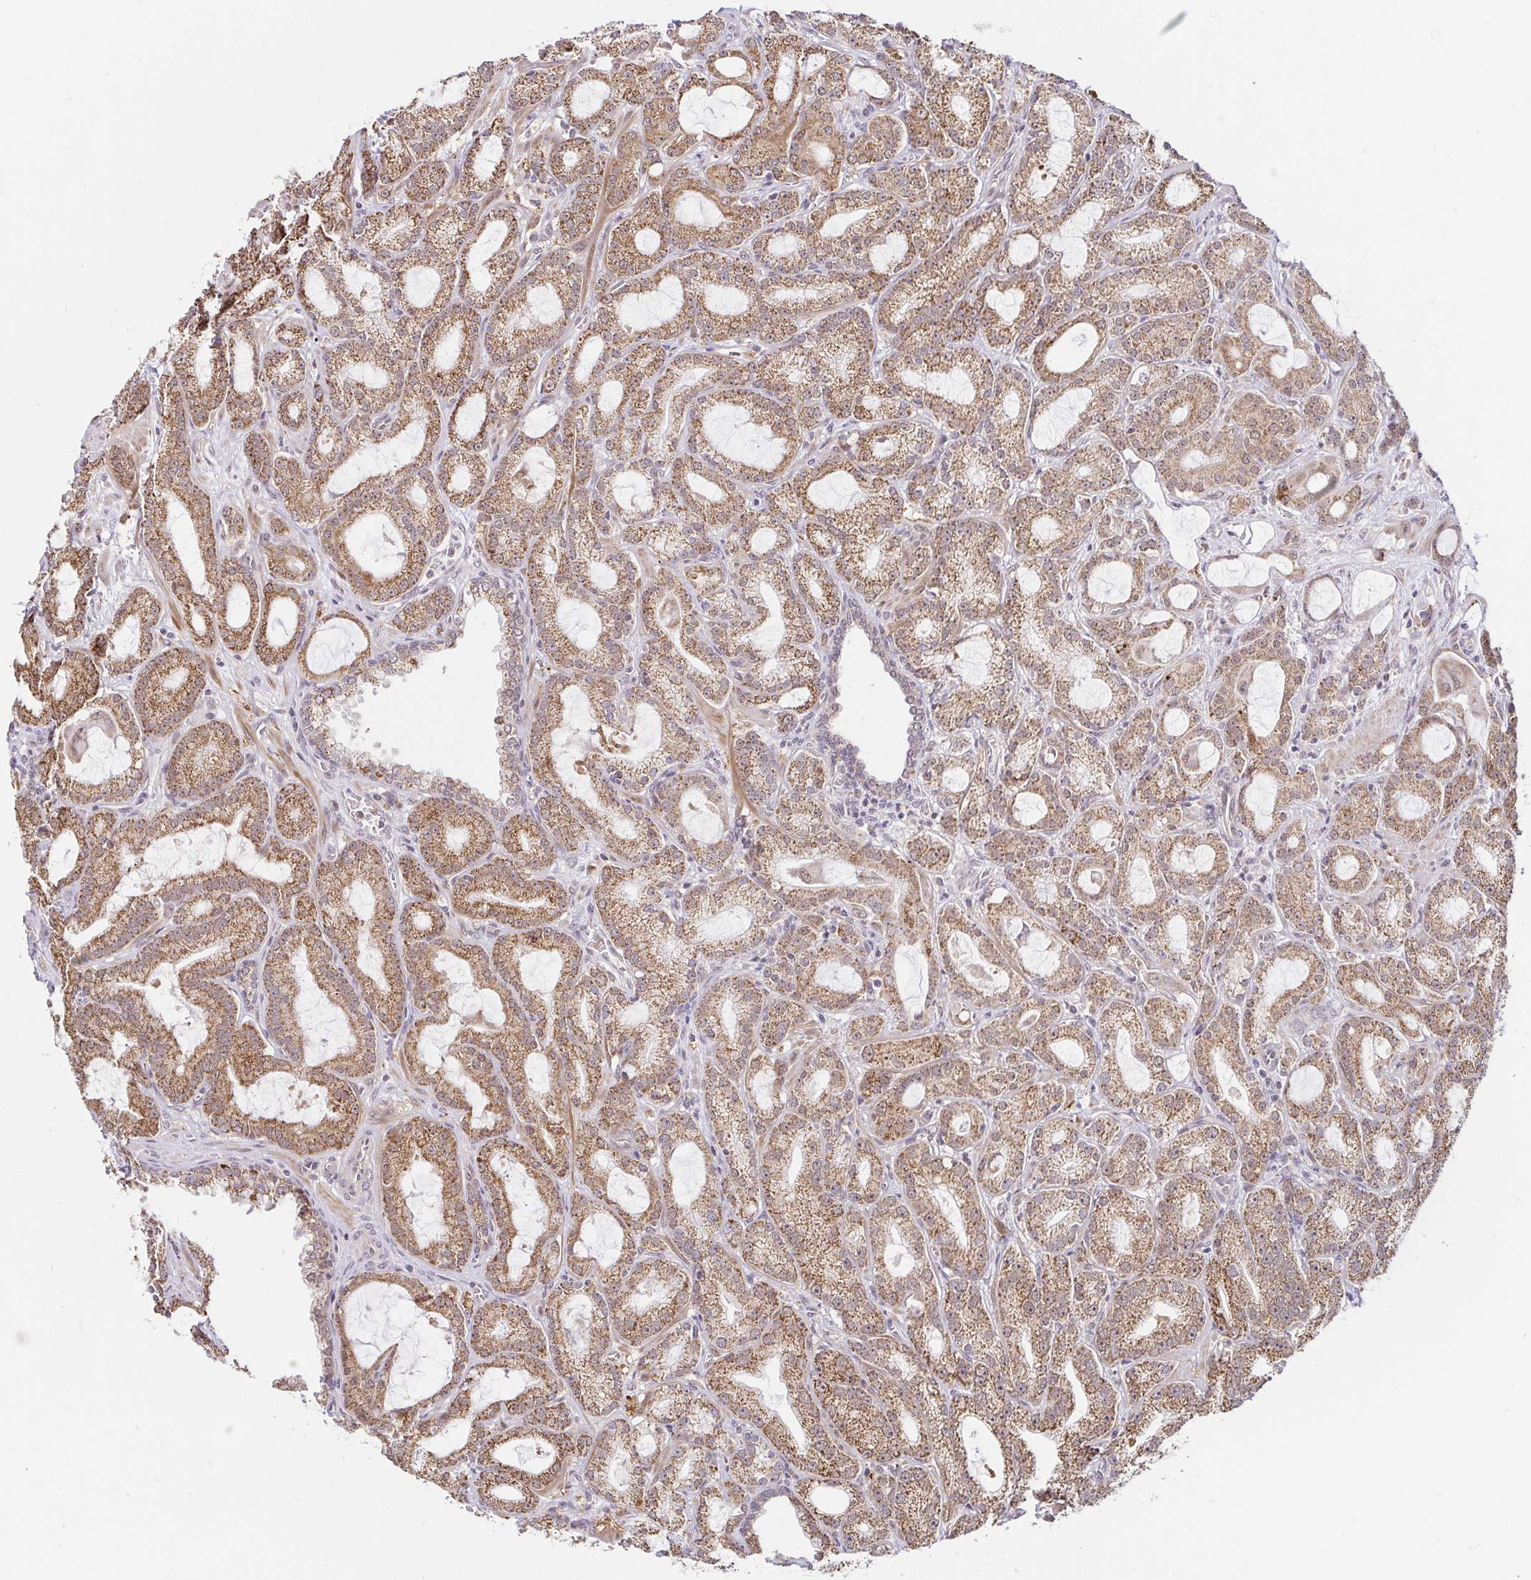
{"staining": {"intensity": "moderate", "quantity": ">75%", "location": "cytoplasmic/membranous"}, "tissue": "prostate cancer", "cell_type": "Tumor cells", "image_type": "cancer", "snomed": [{"axis": "morphology", "description": "Adenocarcinoma, High grade"}, {"axis": "topography", "description": "Prostate"}], "caption": "Brown immunohistochemical staining in prostate cancer demonstrates moderate cytoplasmic/membranous expression in approximately >75% of tumor cells.", "gene": "TIMM50", "patient": {"sex": "male", "age": 65}}